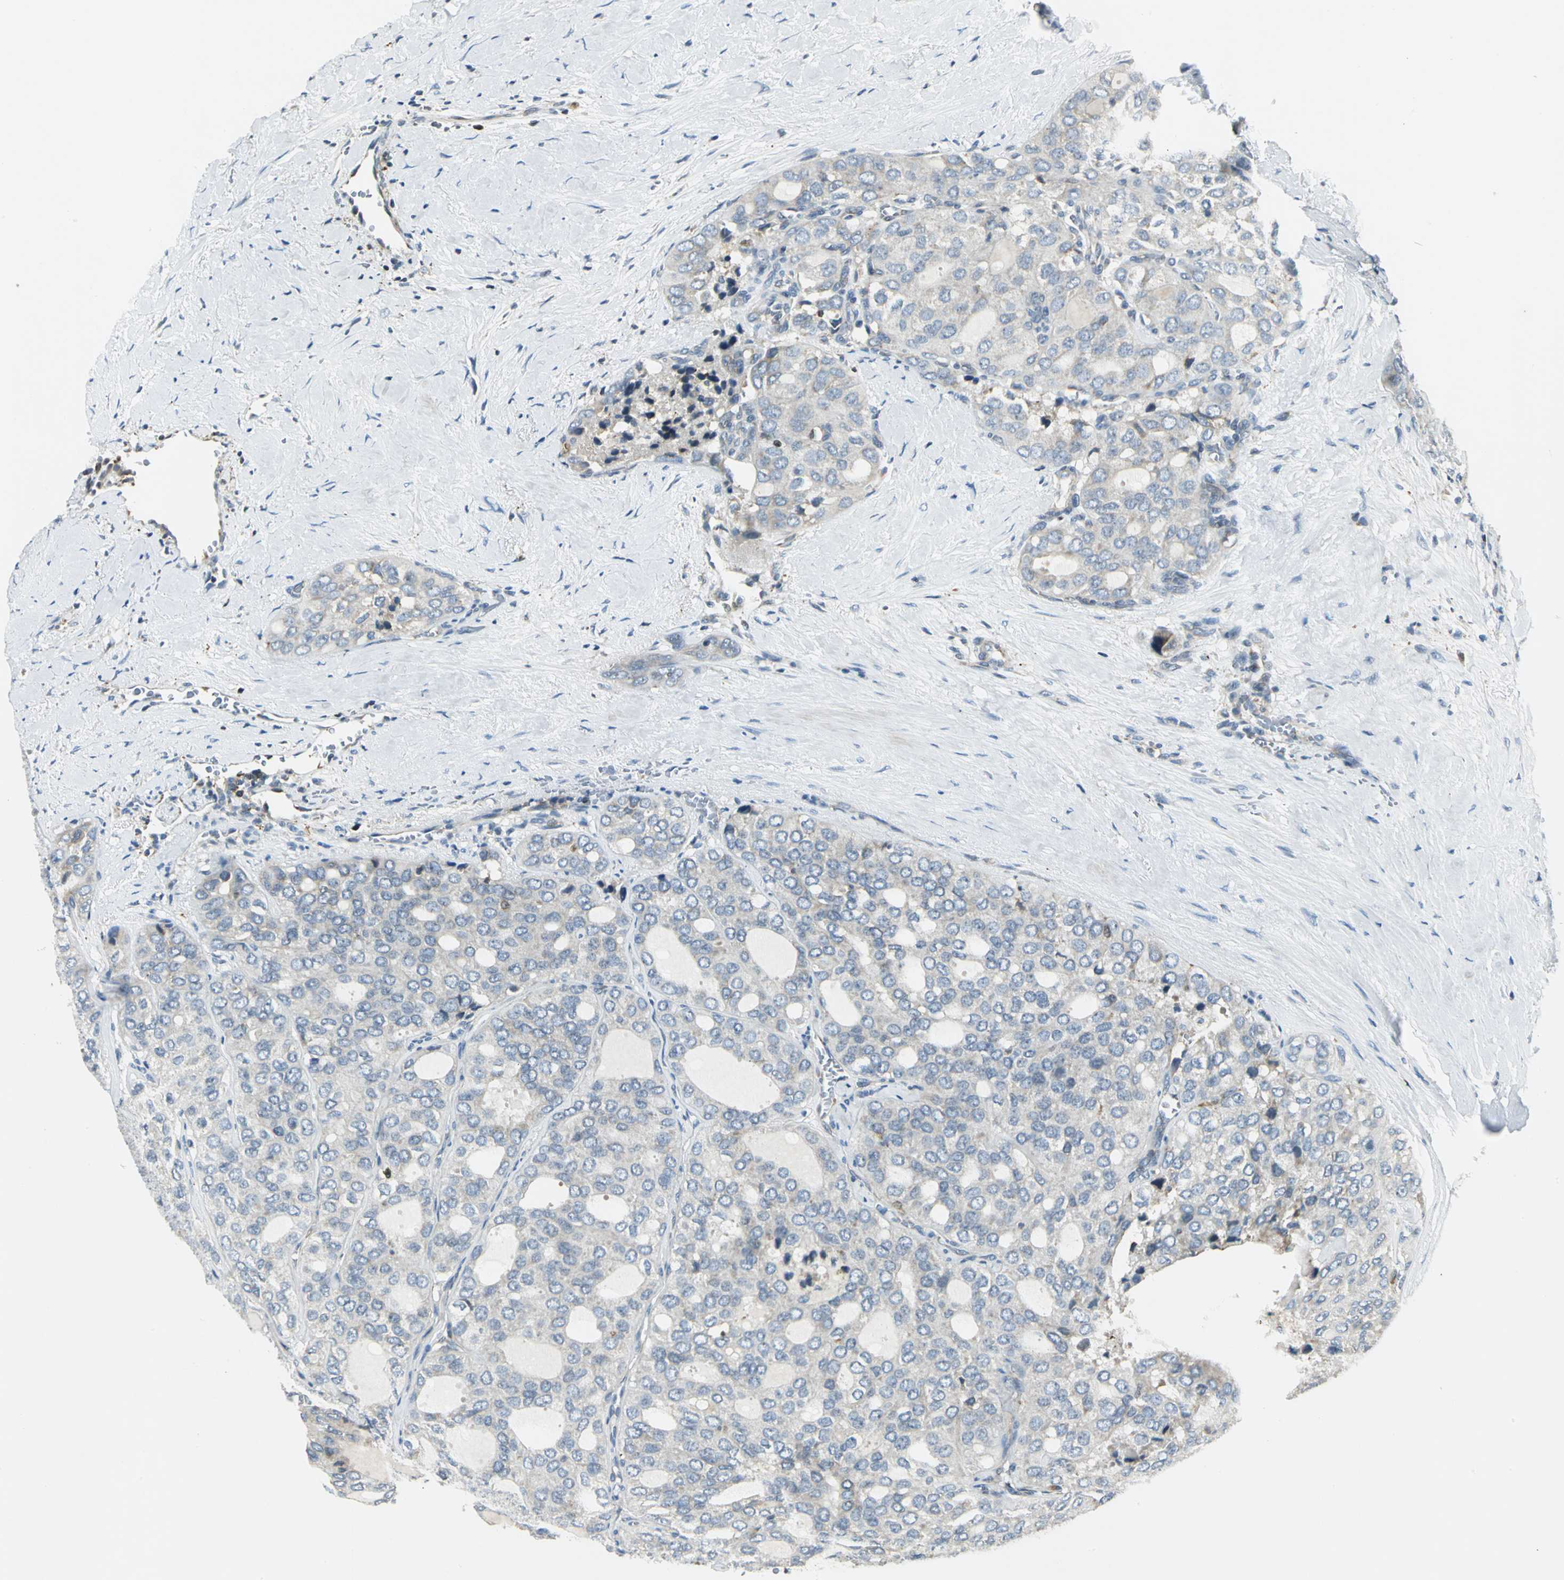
{"staining": {"intensity": "negative", "quantity": "none", "location": "none"}, "tissue": "thyroid cancer", "cell_type": "Tumor cells", "image_type": "cancer", "snomed": [{"axis": "morphology", "description": "Follicular adenoma carcinoma, NOS"}, {"axis": "topography", "description": "Thyroid gland"}], "caption": "Tumor cells show no significant protein positivity in thyroid cancer. (IHC, brightfield microscopy, high magnification).", "gene": "USP40", "patient": {"sex": "male", "age": 75}}